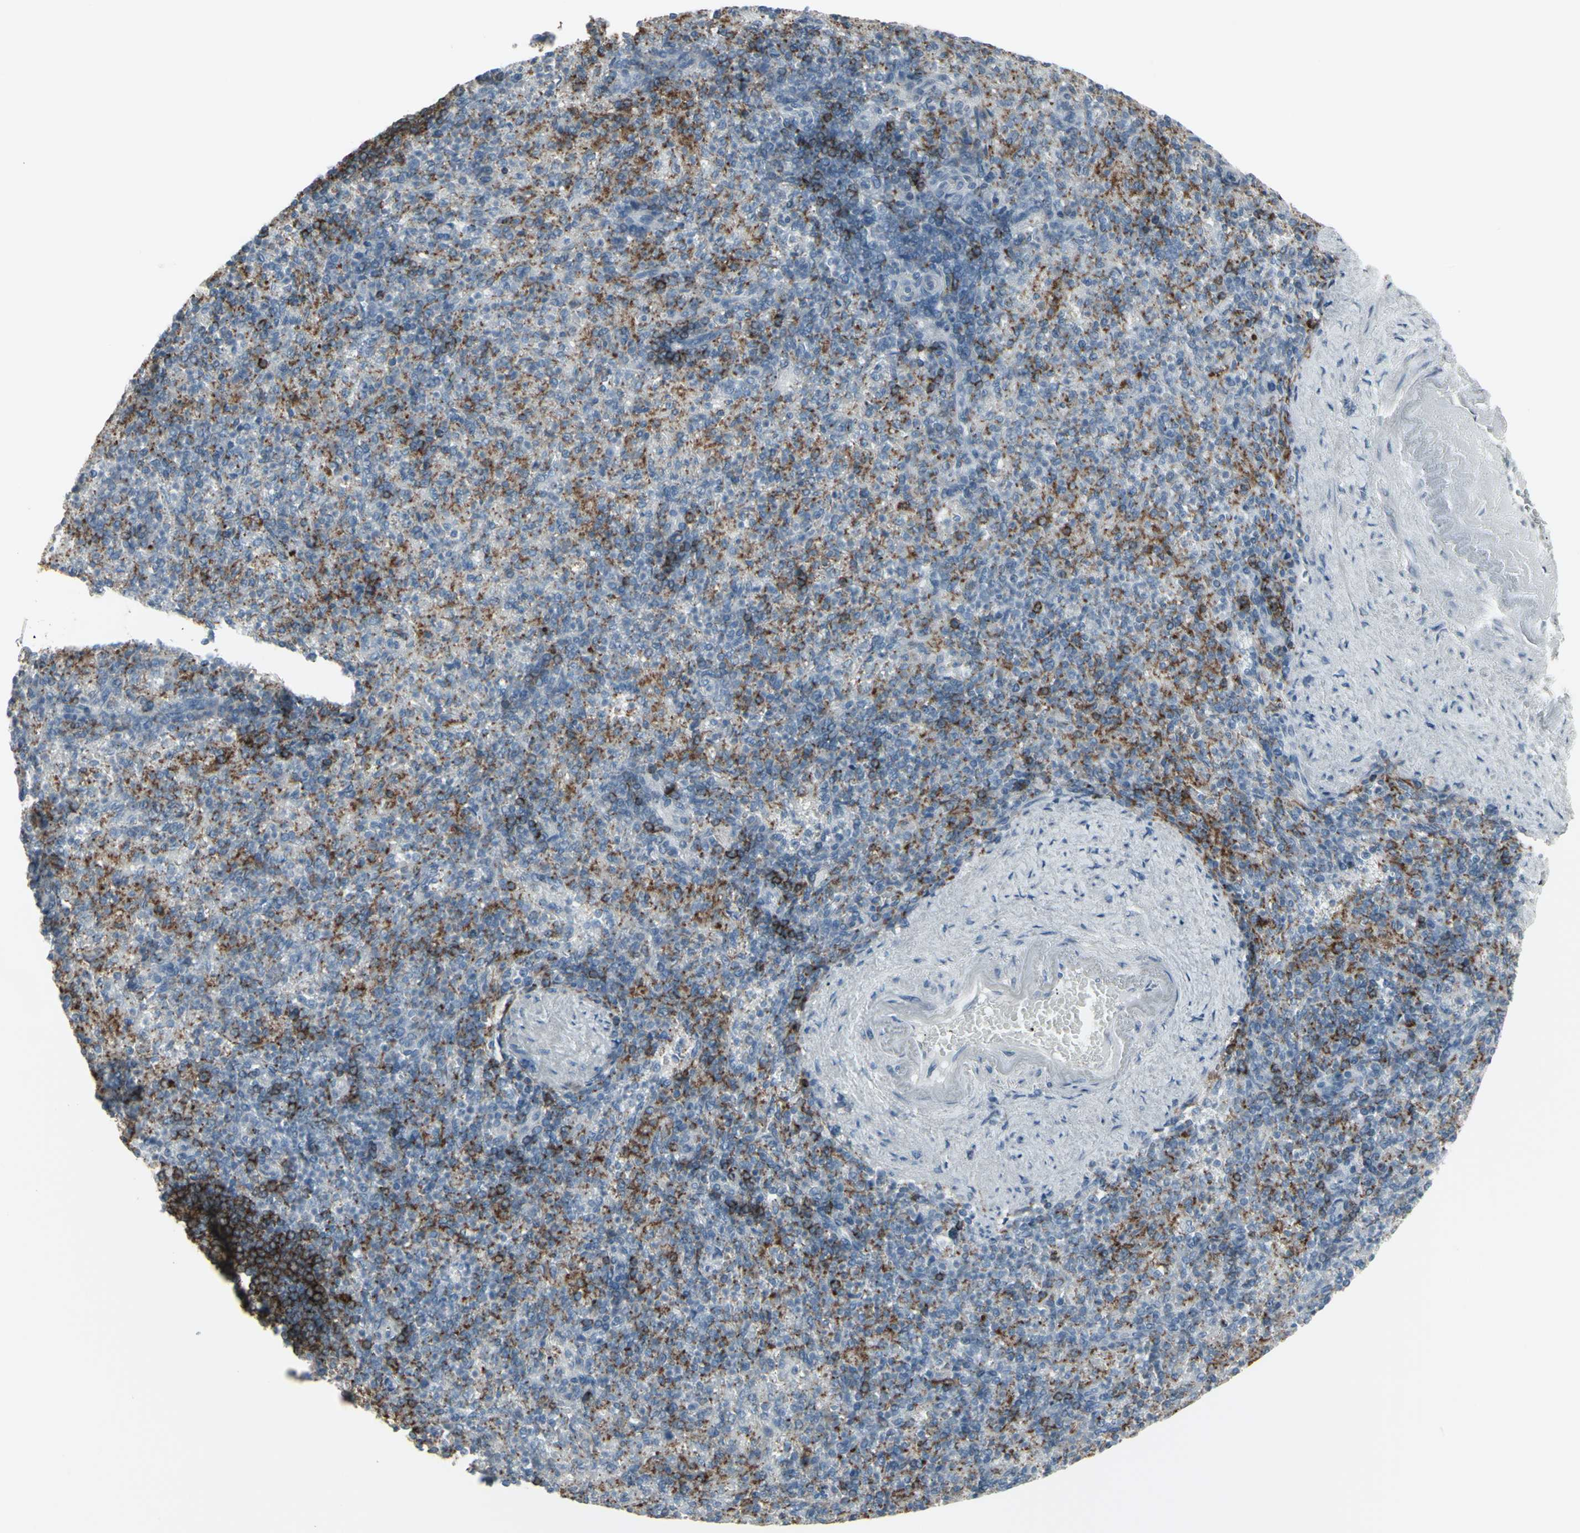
{"staining": {"intensity": "strong", "quantity": "<25%", "location": "cytoplasmic/membranous"}, "tissue": "spleen", "cell_type": "Cells in red pulp", "image_type": "normal", "snomed": [{"axis": "morphology", "description": "Normal tissue, NOS"}, {"axis": "topography", "description": "Spleen"}], "caption": "Immunohistochemical staining of unremarkable spleen exhibits strong cytoplasmic/membranous protein positivity in about <25% of cells in red pulp. The staining was performed using DAB (3,3'-diaminobenzidine) to visualize the protein expression in brown, while the nuclei were stained in blue with hematoxylin (Magnification: 20x).", "gene": "CD79B", "patient": {"sex": "female", "age": 74}}